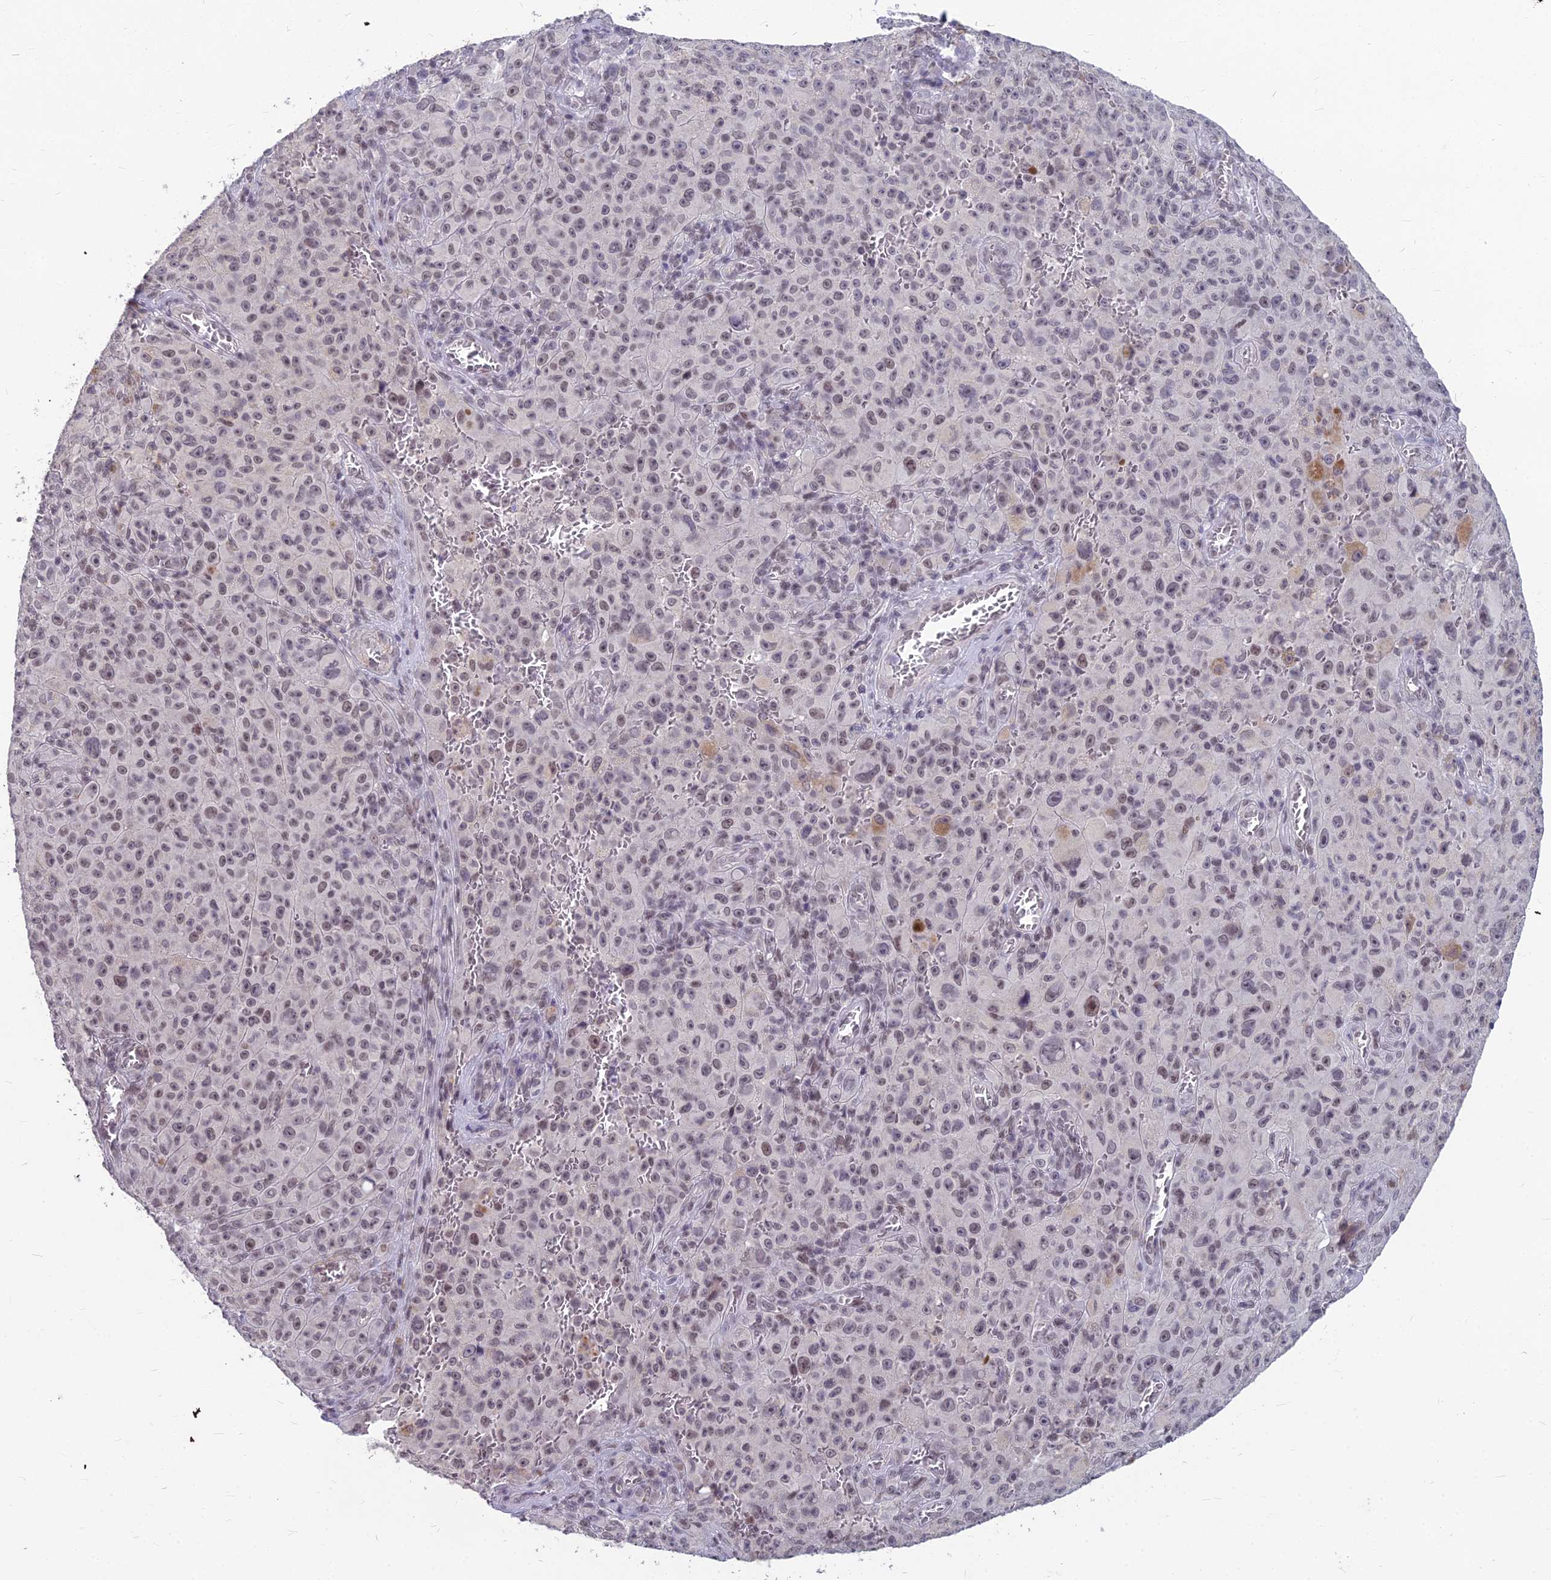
{"staining": {"intensity": "moderate", "quantity": "25%-75%", "location": "nuclear"}, "tissue": "melanoma", "cell_type": "Tumor cells", "image_type": "cancer", "snomed": [{"axis": "morphology", "description": "Malignant melanoma, NOS"}, {"axis": "topography", "description": "Skin"}], "caption": "Malignant melanoma stained with a protein marker exhibits moderate staining in tumor cells.", "gene": "KAT7", "patient": {"sex": "female", "age": 82}}